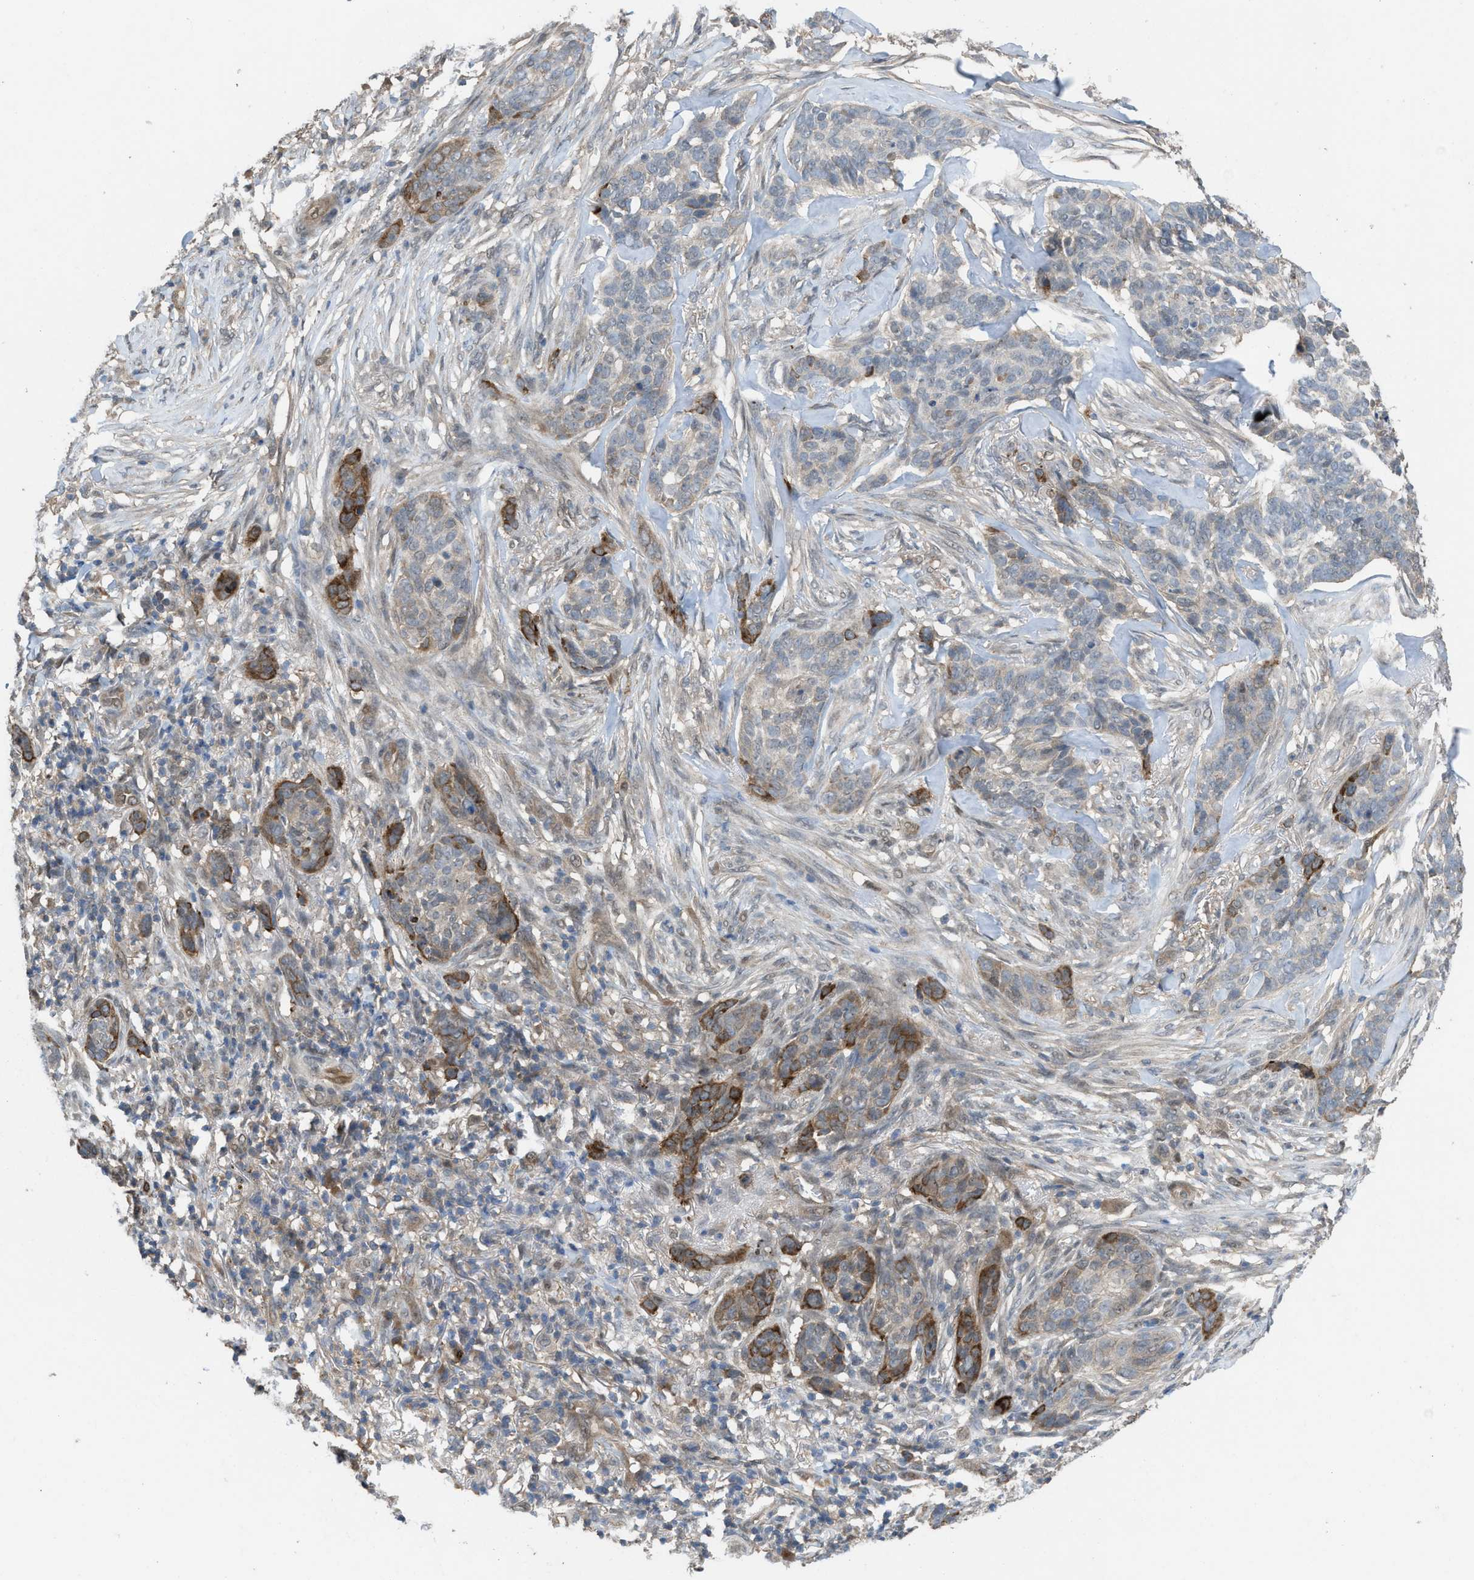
{"staining": {"intensity": "strong", "quantity": "<25%", "location": "cytoplasmic/membranous"}, "tissue": "skin cancer", "cell_type": "Tumor cells", "image_type": "cancer", "snomed": [{"axis": "morphology", "description": "Basal cell carcinoma"}, {"axis": "topography", "description": "Skin"}], "caption": "A micrograph showing strong cytoplasmic/membranous expression in about <25% of tumor cells in basal cell carcinoma (skin), as visualized by brown immunohistochemical staining.", "gene": "PLAA", "patient": {"sex": "male", "age": 85}}